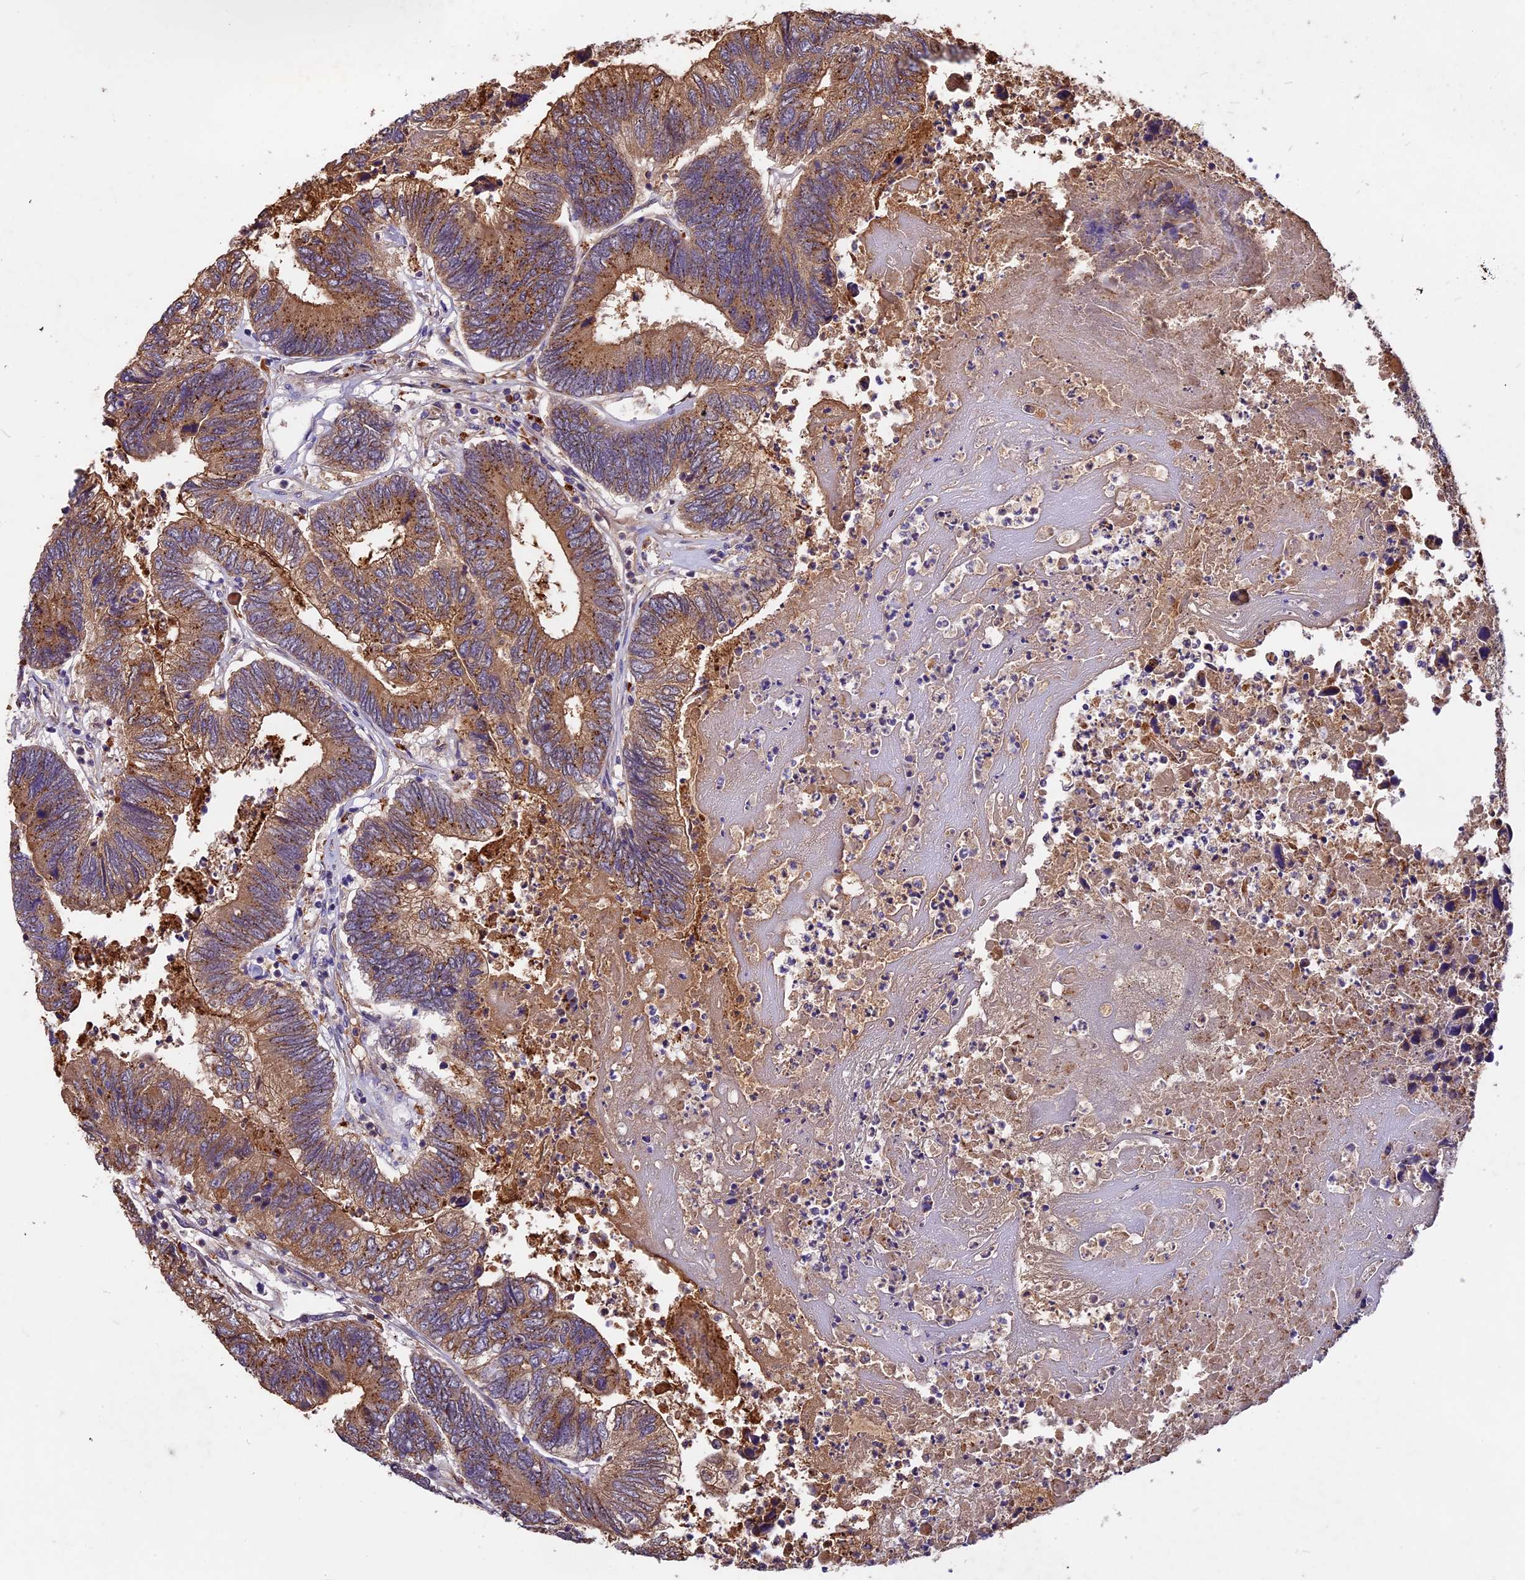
{"staining": {"intensity": "moderate", "quantity": ">75%", "location": "cytoplasmic/membranous"}, "tissue": "colorectal cancer", "cell_type": "Tumor cells", "image_type": "cancer", "snomed": [{"axis": "morphology", "description": "Adenocarcinoma, NOS"}, {"axis": "topography", "description": "Colon"}], "caption": "Human colorectal adenocarcinoma stained for a protein (brown) reveals moderate cytoplasmic/membranous positive expression in approximately >75% of tumor cells.", "gene": "COPE", "patient": {"sex": "female", "age": 67}}